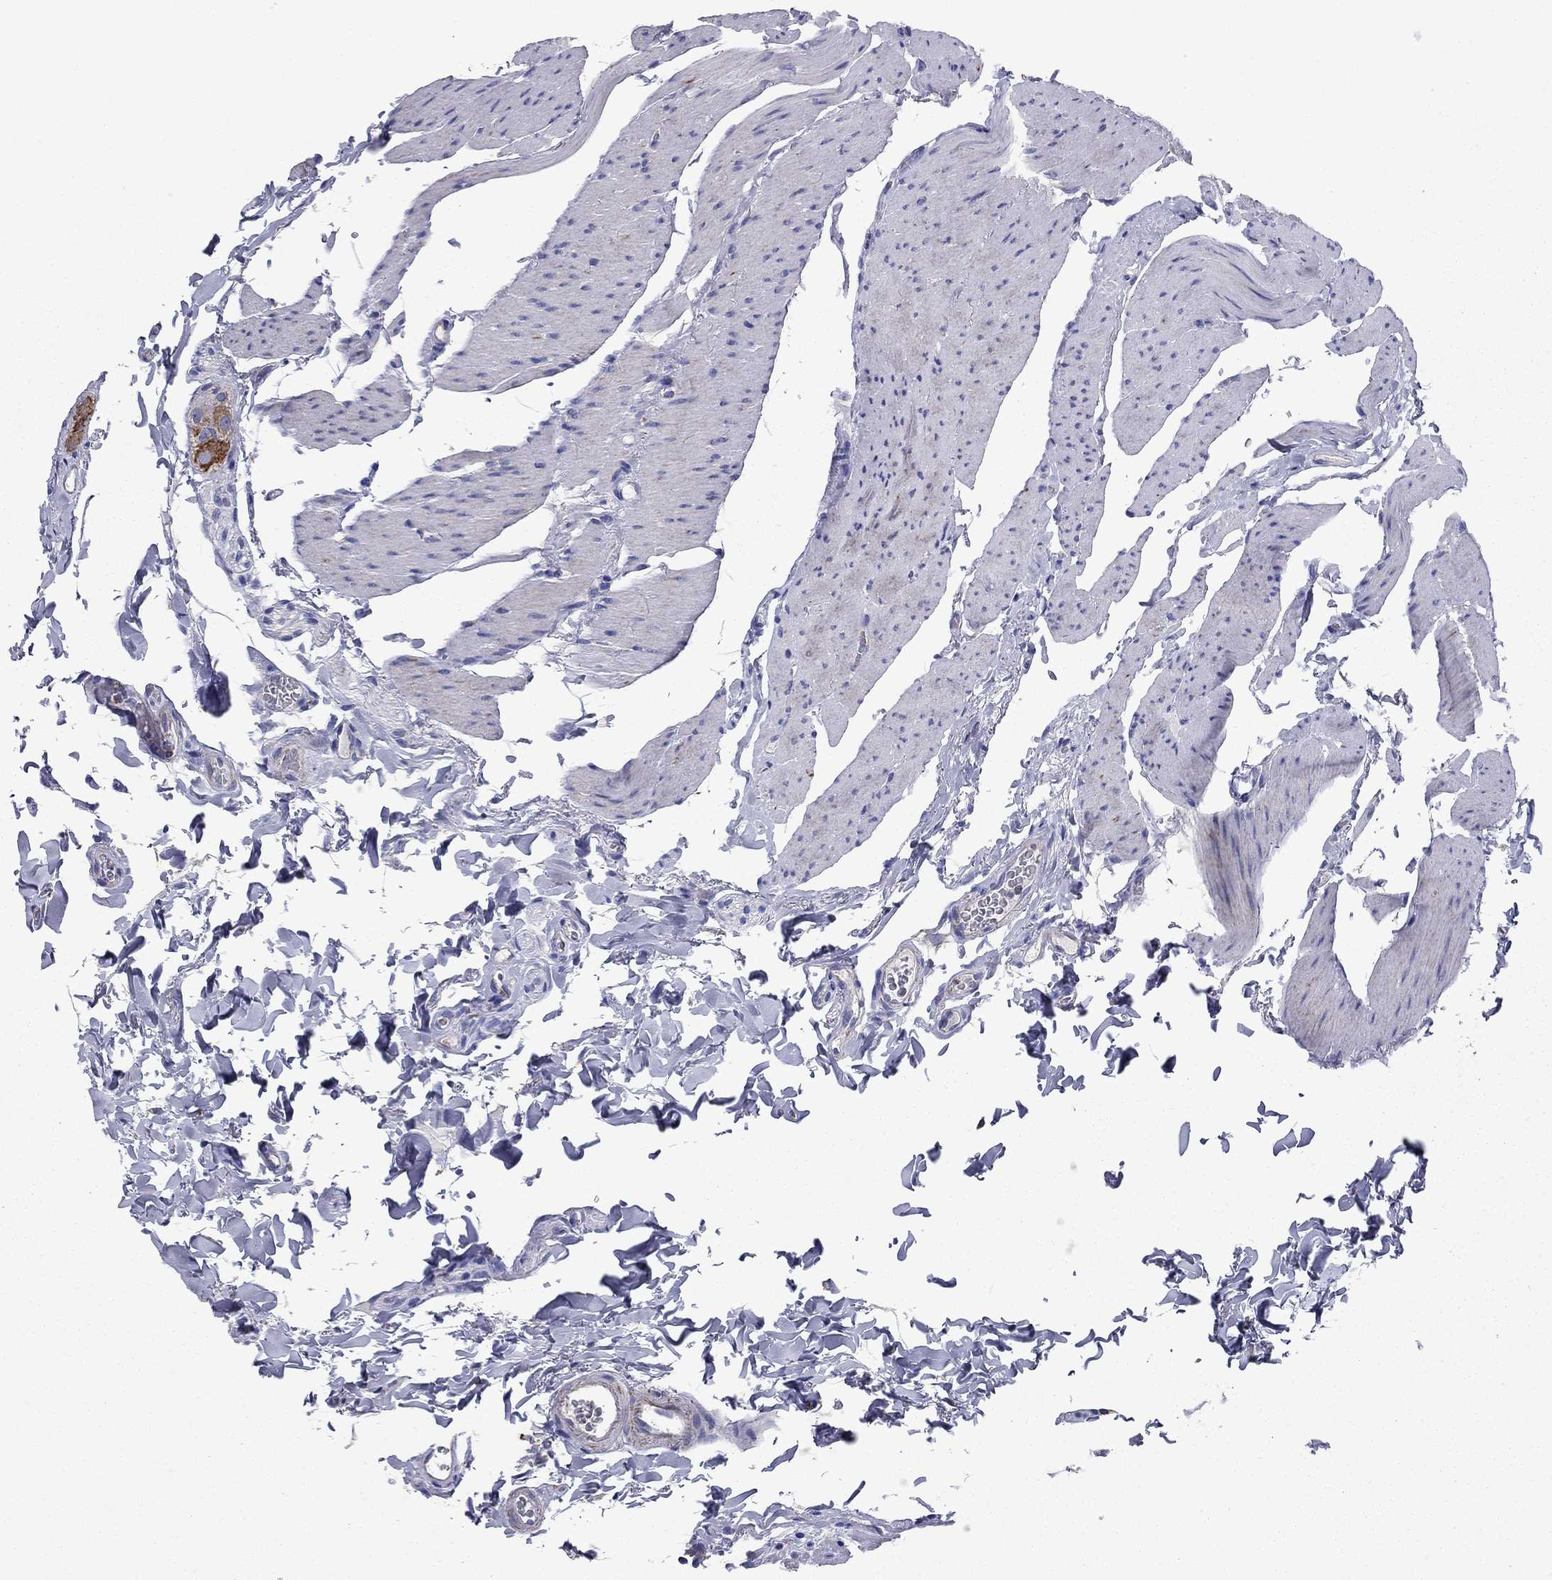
{"staining": {"intensity": "negative", "quantity": "none", "location": "none"}, "tissue": "colon", "cell_type": "Endothelial cells", "image_type": "normal", "snomed": [{"axis": "morphology", "description": "Normal tissue, NOS"}, {"axis": "topography", "description": "Colon"}], "caption": "Immunohistochemical staining of normal colon shows no significant positivity in endothelial cells. (Brightfield microscopy of DAB (3,3'-diaminobenzidine) immunohistochemistry (IHC) at high magnification).", "gene": "NDUFA4L2", "patient": {"sex": "female", "age": 86}}